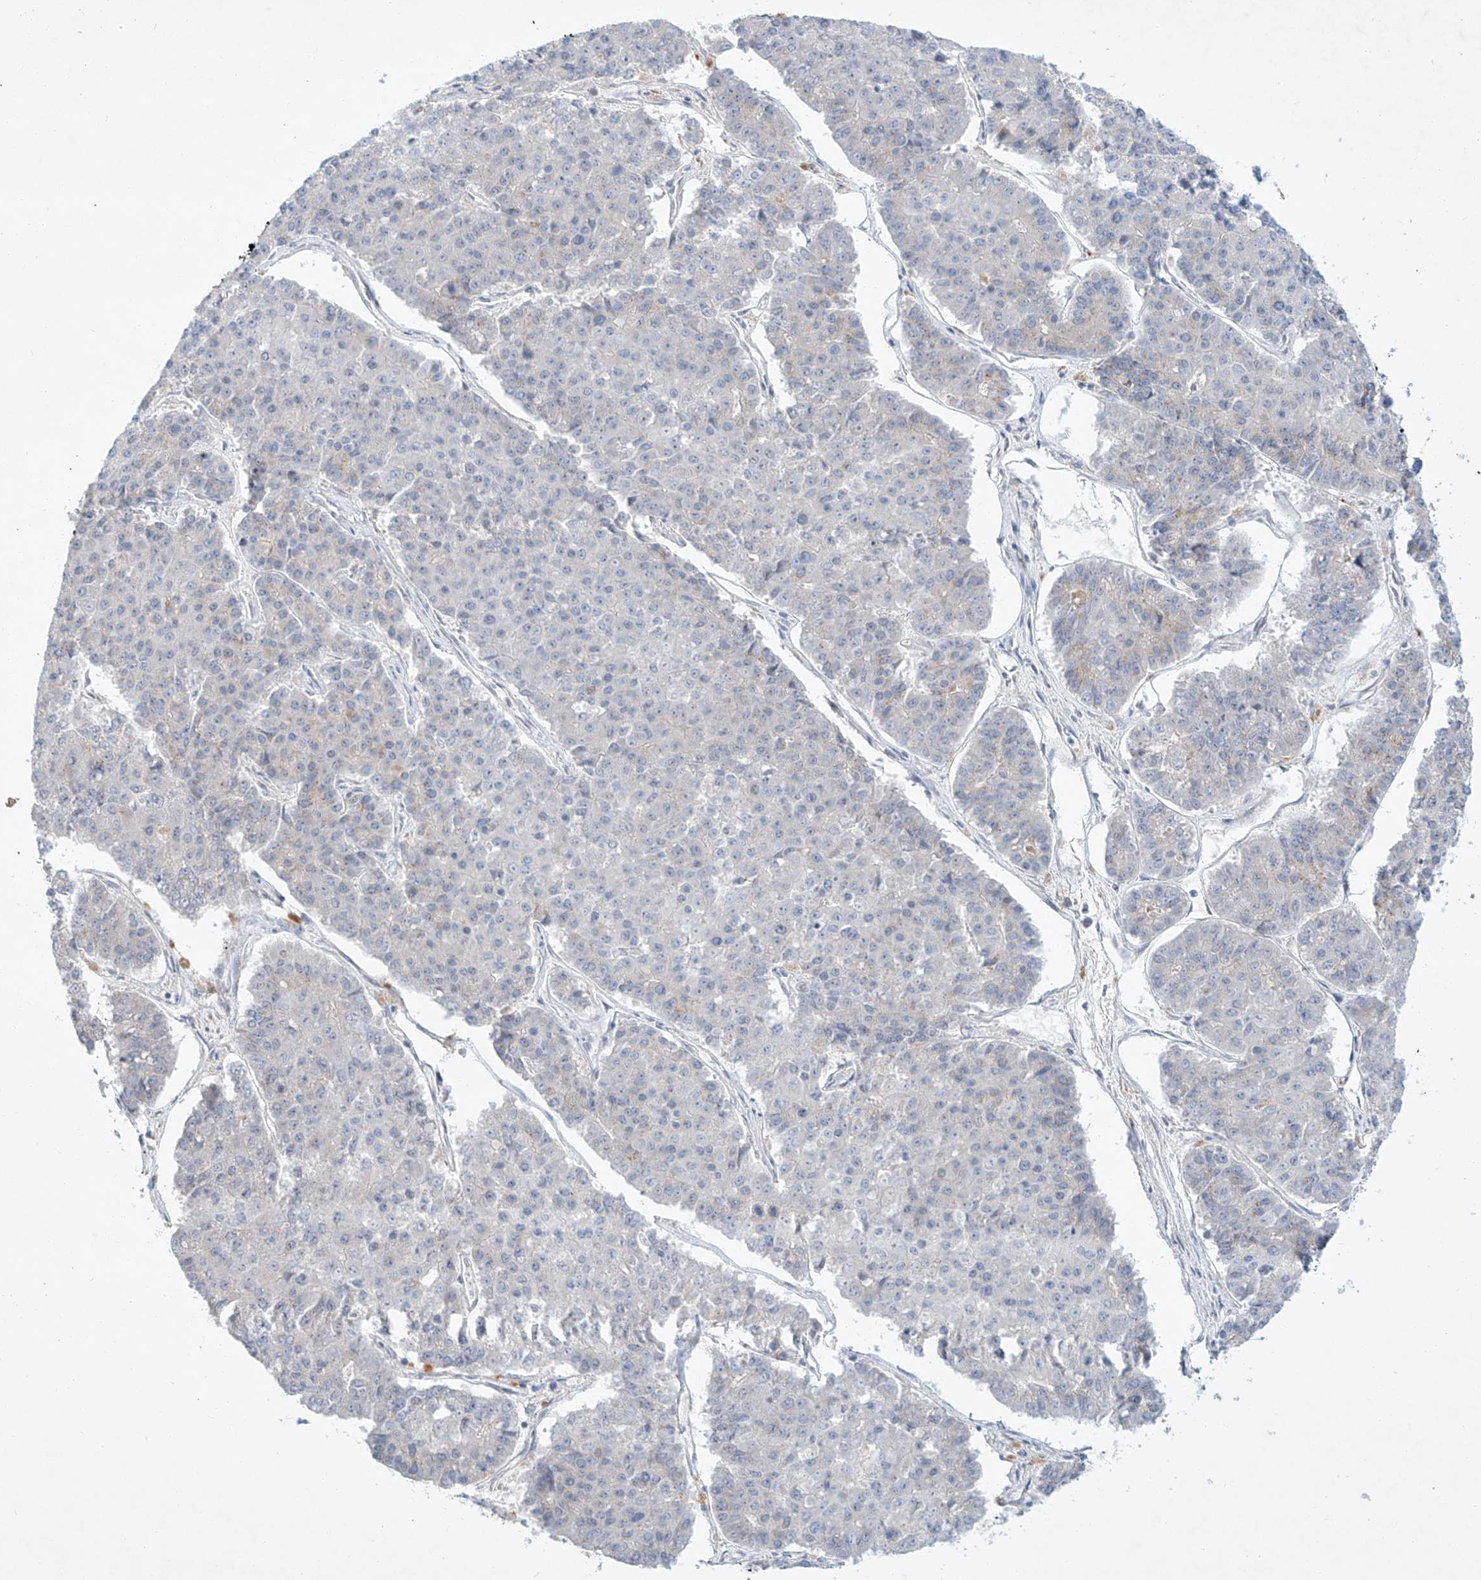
{"staining": {"intensity": "negative", "quantity": "none", "location": "none"}, "tissue": "pancreatic cancer", "cell_type": "Tumor cells", "image_type": "cancer", "snomed": [{"axis": "morphology", "description": "Adenocarcinoma, NOS"}, {"axis": "topography", "description": "Pancreas"}], "caption": "Tumor cells are negative for protein expression in human pancreatic cancer. (Immunohistochemistry (ihc), brightfield microscopy, high magnification).", "gene": "PAK6", "patient": {"sex": "male", "age": 50}}